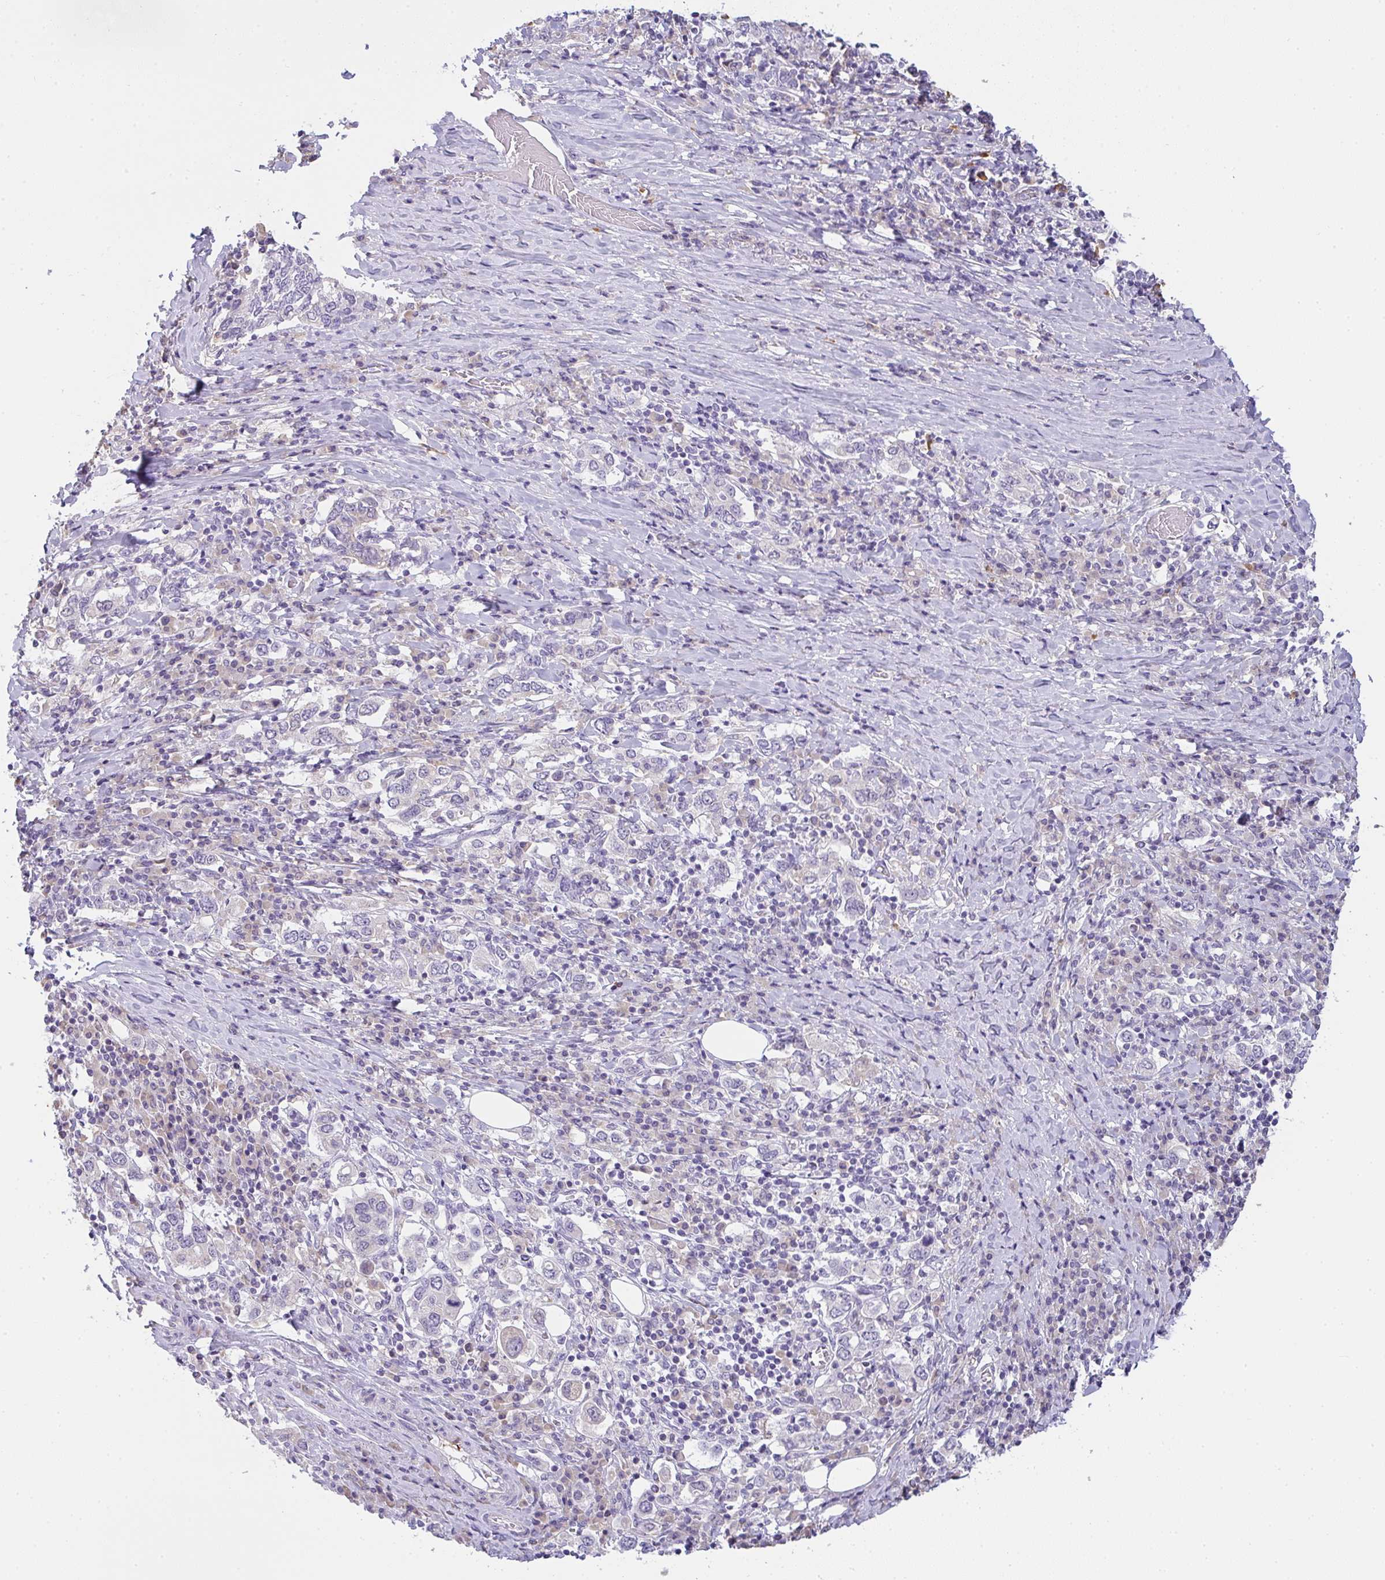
{"staining": {"intensity": "weak", "quantity": "<25%", "location": "cytoplasmic/membranous"}, "tissue": "stomach cancer", "cell_type": "Tumor cells", "image_type": "cancer", "snomed": [{"axis": "morphology", "description": "Adenocarcinoma, NOS"}, {"axis": "topography", "description": "Stomach, upper"}, {"axis": "topography", "description": "Stomach"}], "caption": "The micrograph displays no staining of tumor cells in stomach adenocarcinoma.", "gene": "COX7B", "patient": {"sex": "male", "age": 62}}